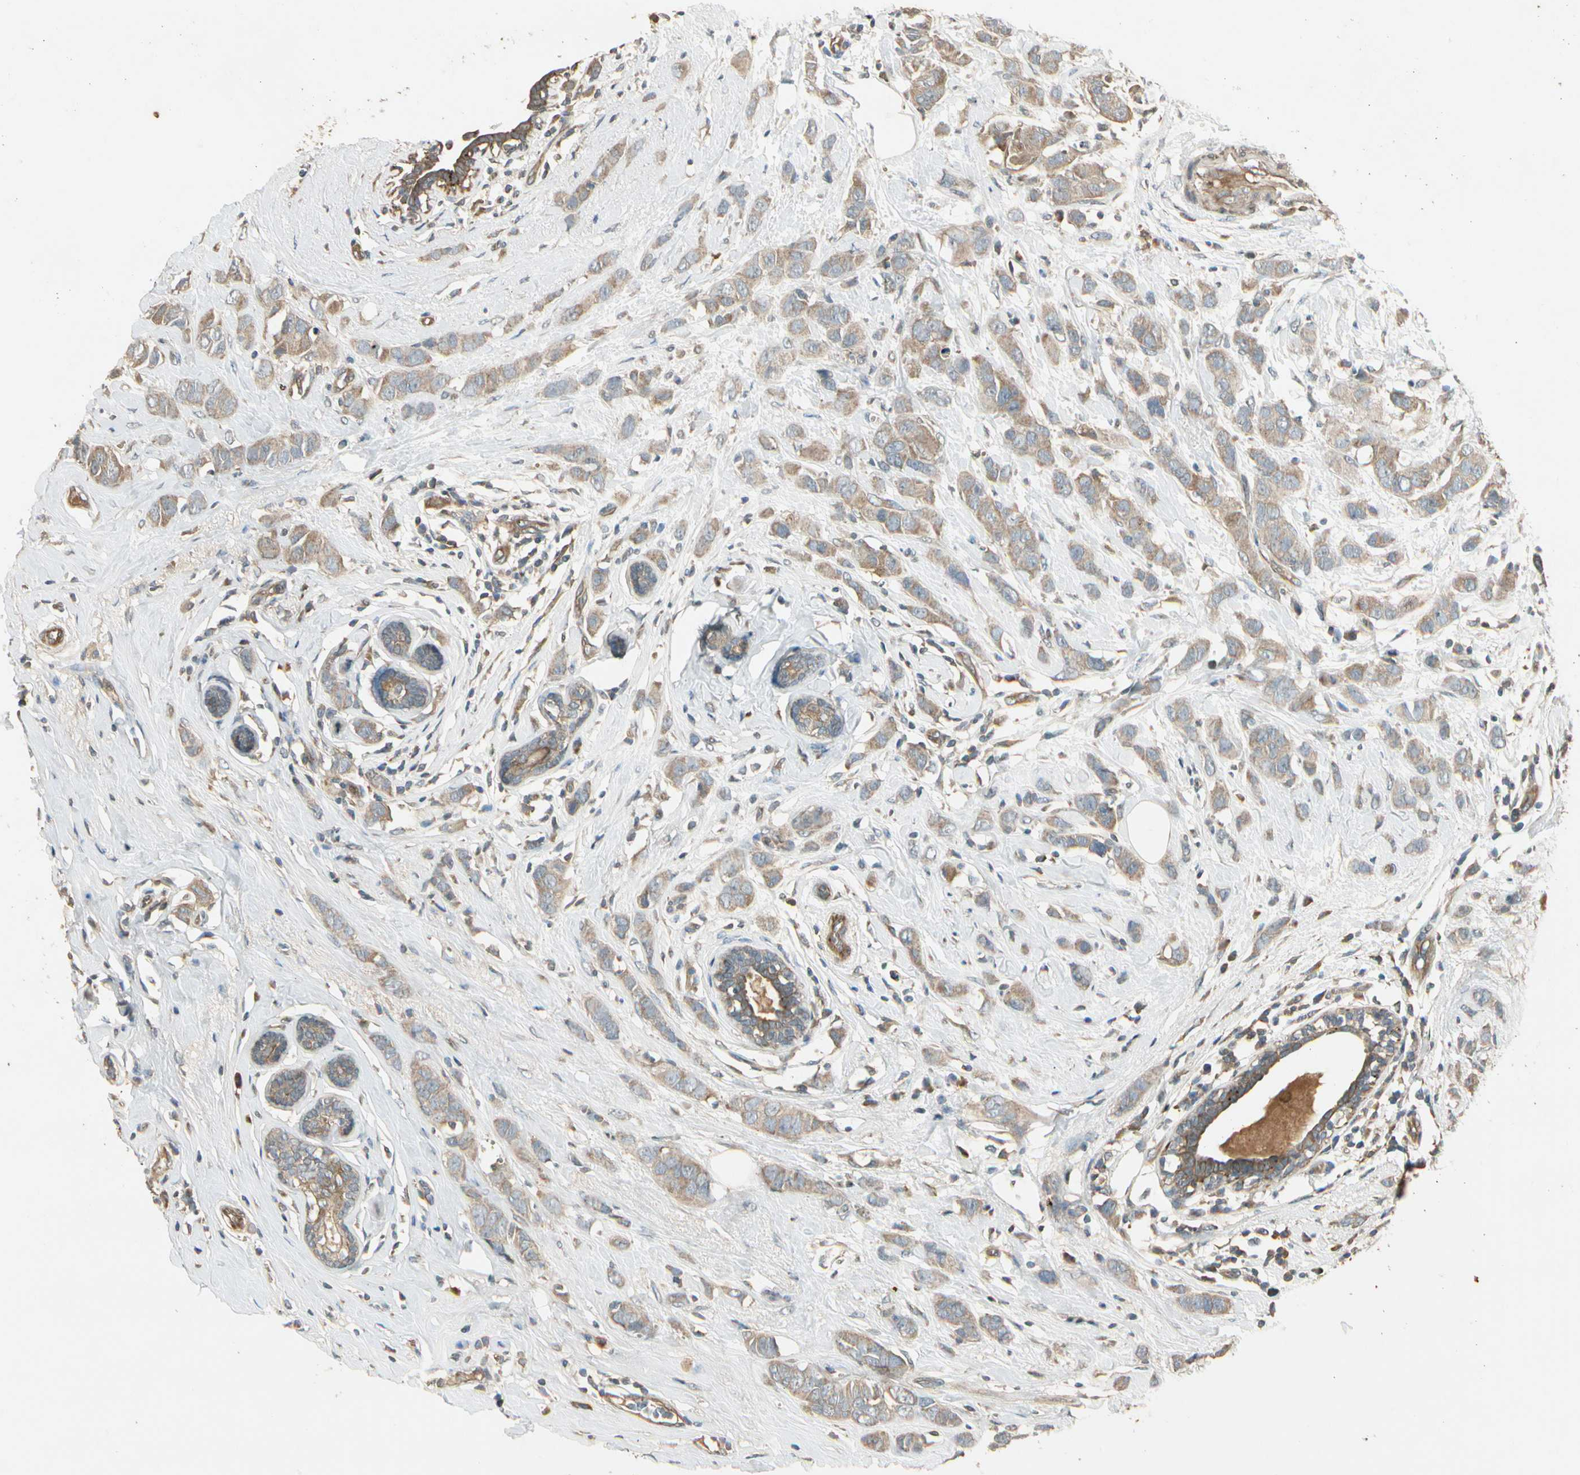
{"staining": {"intensity": "moderate", "quantity": ">75%", "location": "cytoplasmic/membranous"}, "tissue": "breast cancer", "cell_type": "Tumor cells", "image_type": "cancer", "snomed": [{"axis": "morphology", "description": "Normal tissue, NOS"}, {"axis": "morphology", "description": "Duct carcinoma"}, {"axis": "topography", "description": "Breast"}], "caption": "Protein expression by immunohistochemistry (IHC) shows moderate cytoplasmic/membranous expression in about >75% of tumor cells in breast cancer (intraductal carcinoma). The protein is stained brown, and the nuclei are stained in blue (DAB IHC with brightfield microscopy, high magnification).", "gene": "ACVR1", "patient": {"sex": "female", "age": 50}}